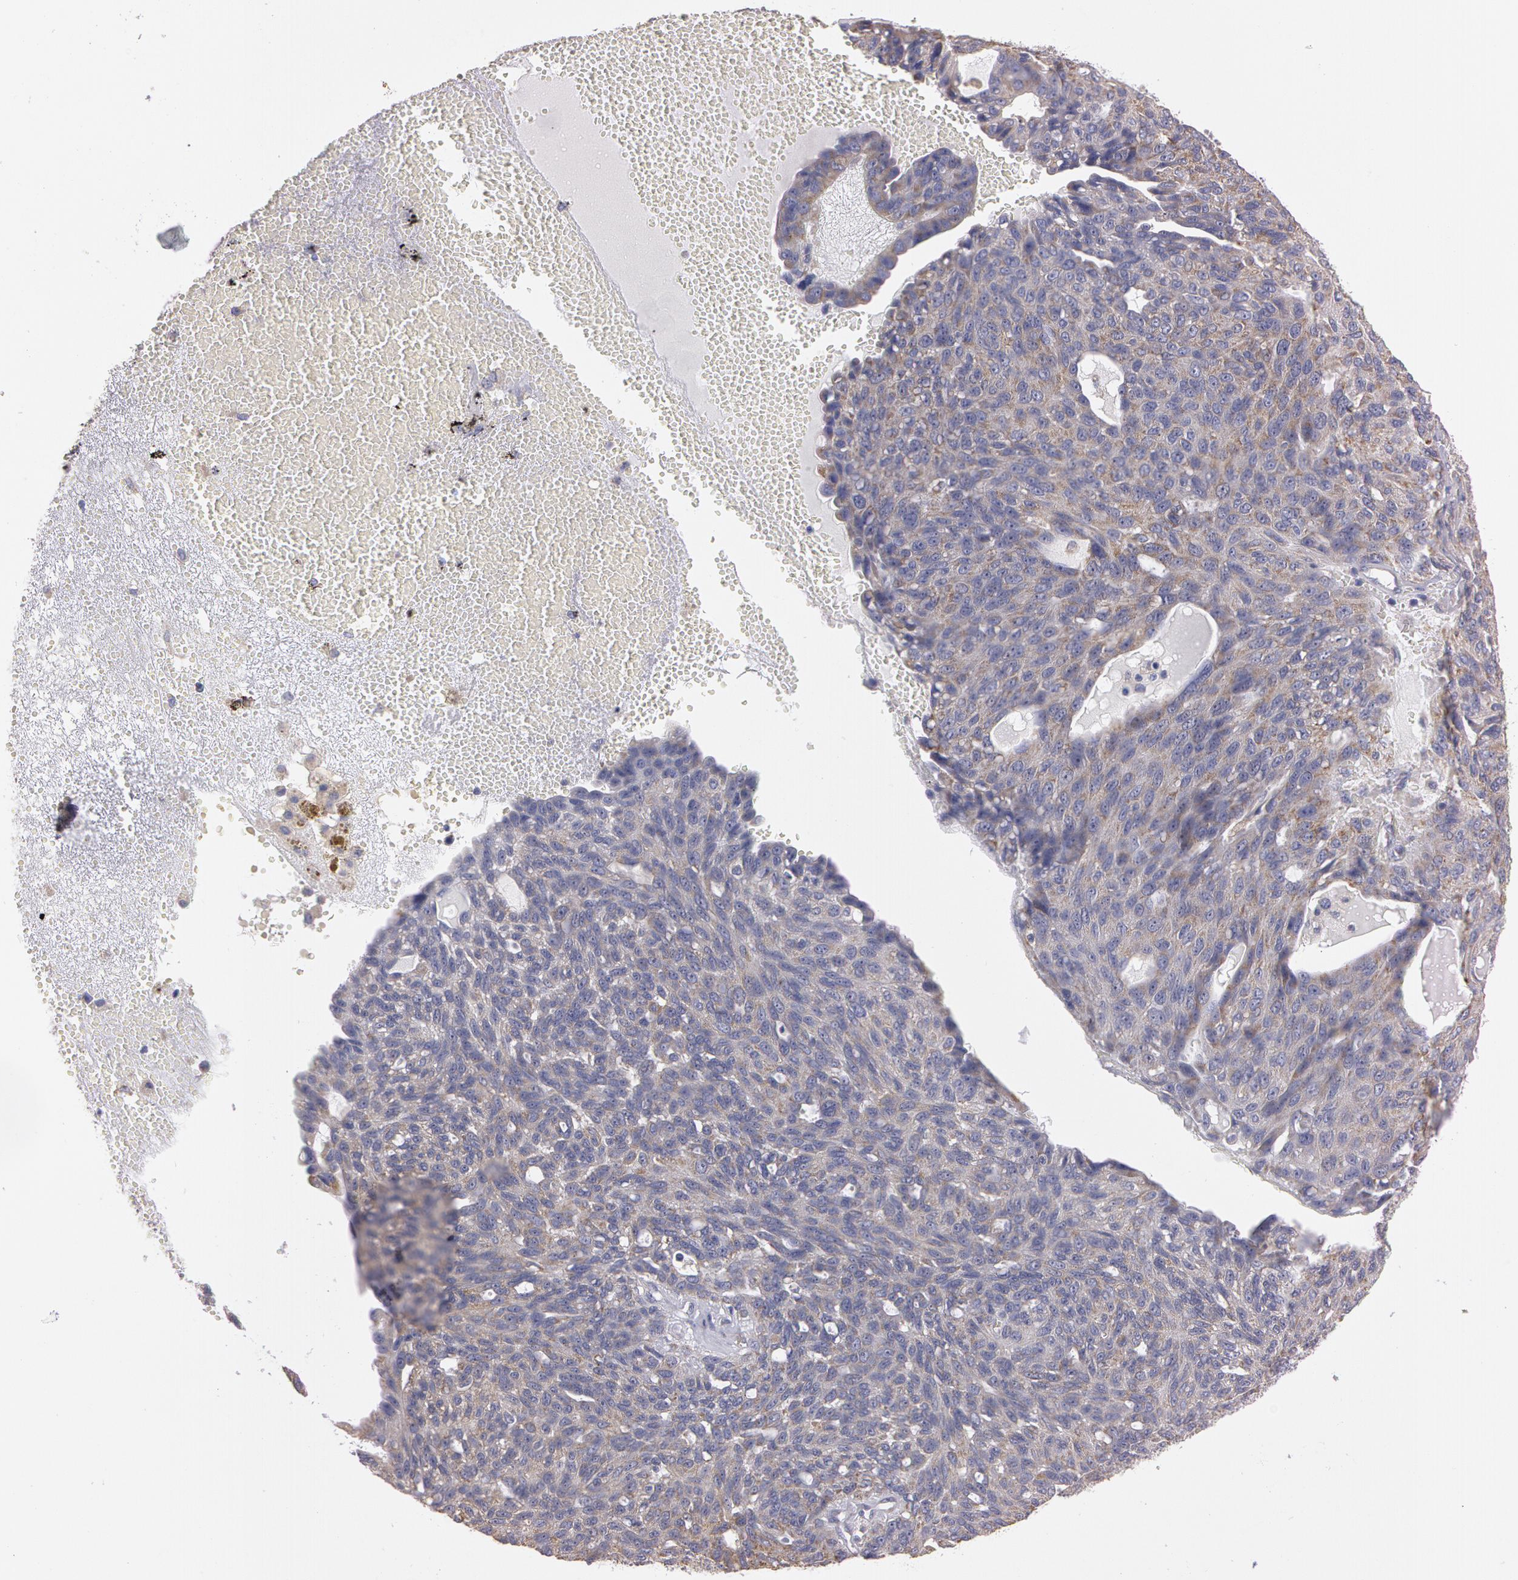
{"staining": {"intensity": "weak", "quantity": "<25%", "location": "cytoplasmic/membranous"}, "tissue": "ovarian cancer", "cell_type": "Tumor cells", "image_type": "cancer", "snomed": [{"axis": "morphology", "description": "Carcinoma, endometroid"}, {"axis": "topography", "description": "Ovary"}], "caption": "DAB (3,3'-diaminobenzidine) immunohistochemical staining of endometroid carcinoma (ovarian) exhibits no significant expression in tumor cells. (DAB immunohistochemistry (IHC) with hematoxylin counter stain).", "gene": "NEK9", "patient": {"sex": "female", "age": 60}}